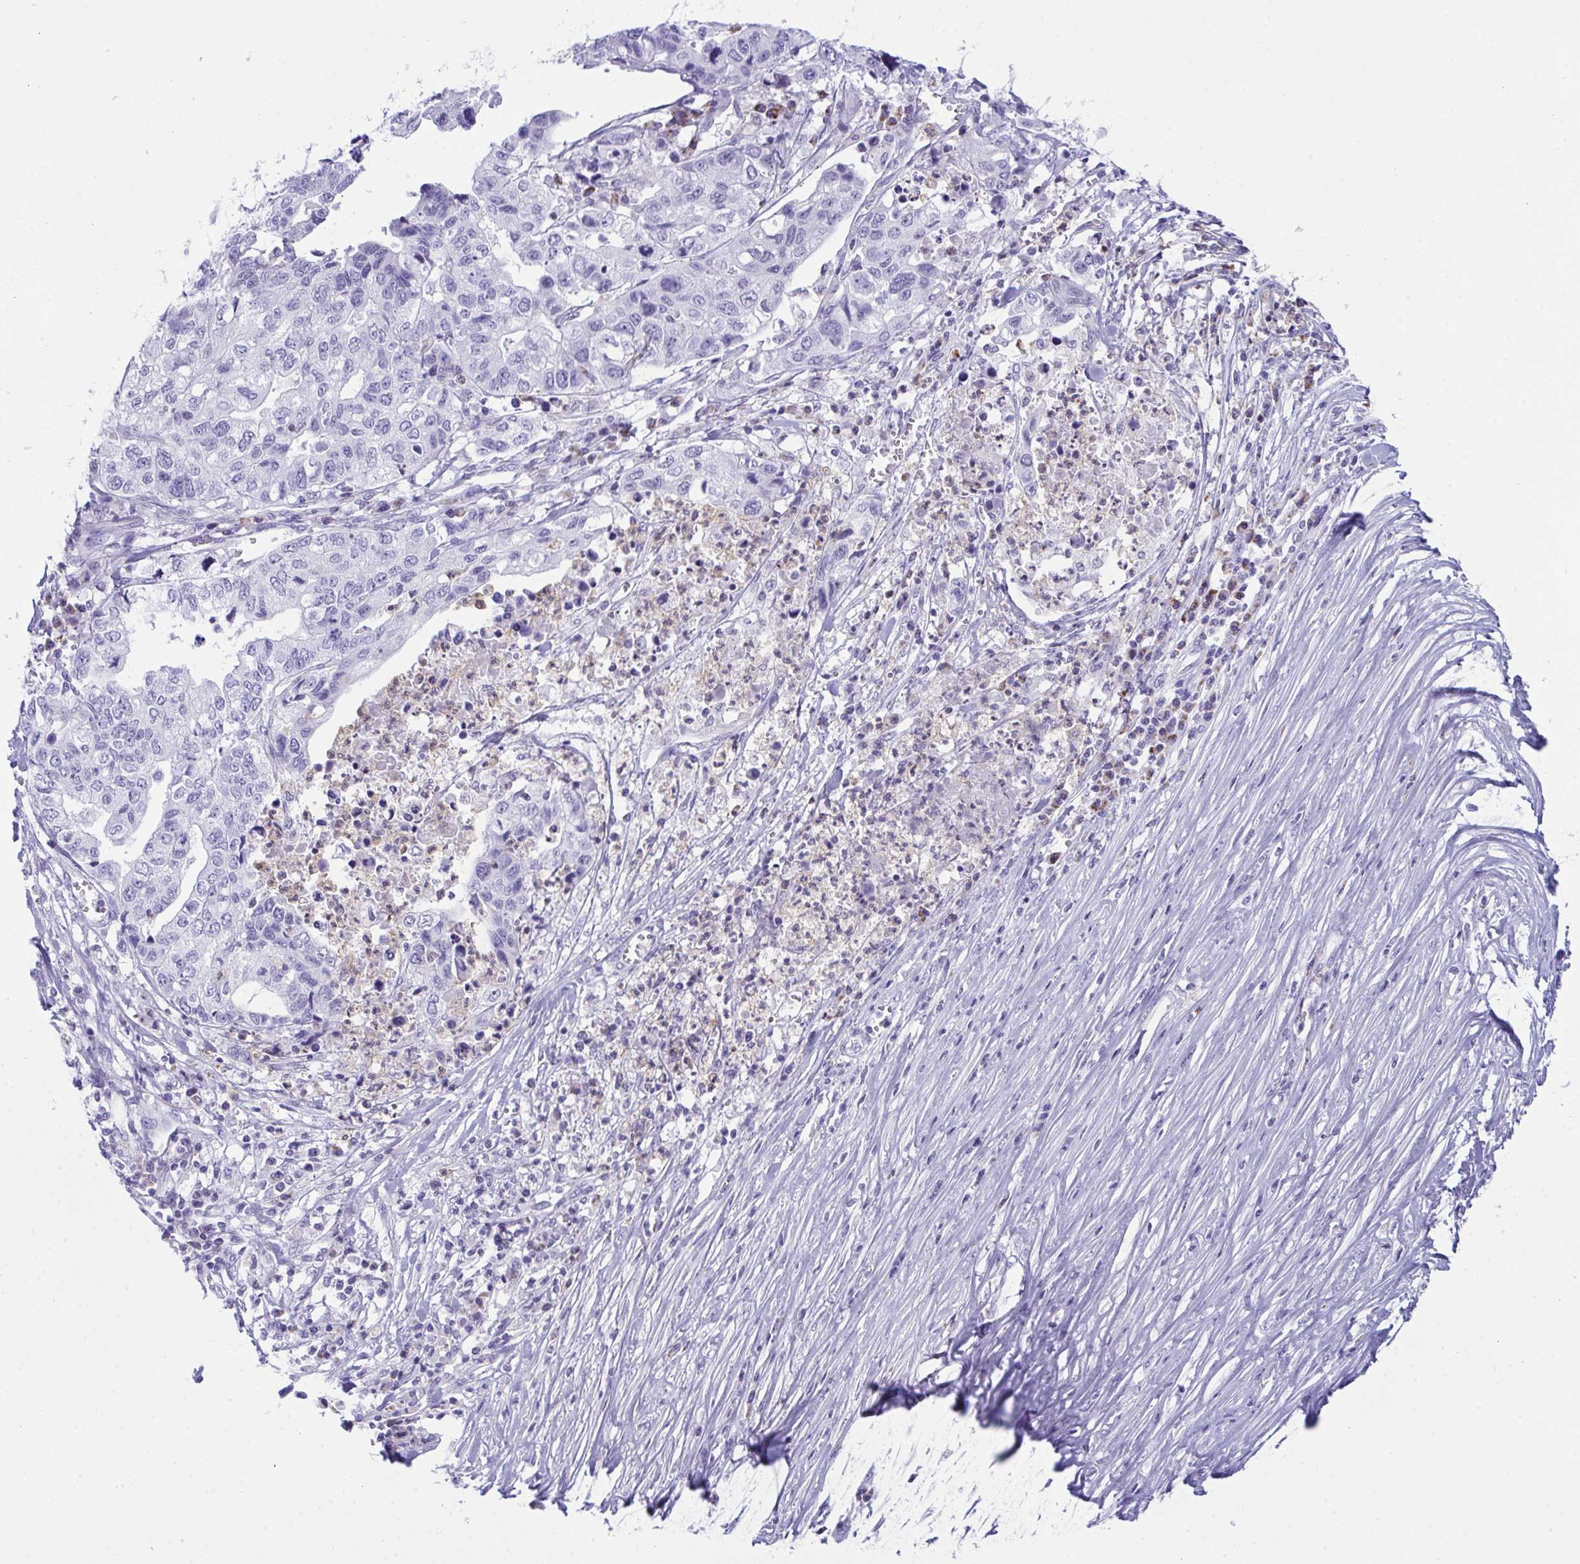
{"staining": {"intensity": "negative", "quantity": "none", "location": "none"}, "tissue": "stomach cancer", "cell_type": "Tumor cells", "image_type": "cancer", "snomed": [{"axis": "morphology", "description": "Adenocarcinoma, NOS"}, {"axis": "topography", "description": "Stomach, upper"}], "caption": "The immunohistochemistry (IHC) micrograph has no significant positivity in tumor cells of stomach cancer (adenocarcinoma) tissue.", "gene": "PLA2G12B", "patient": {"sex": "female", "age": 67}}